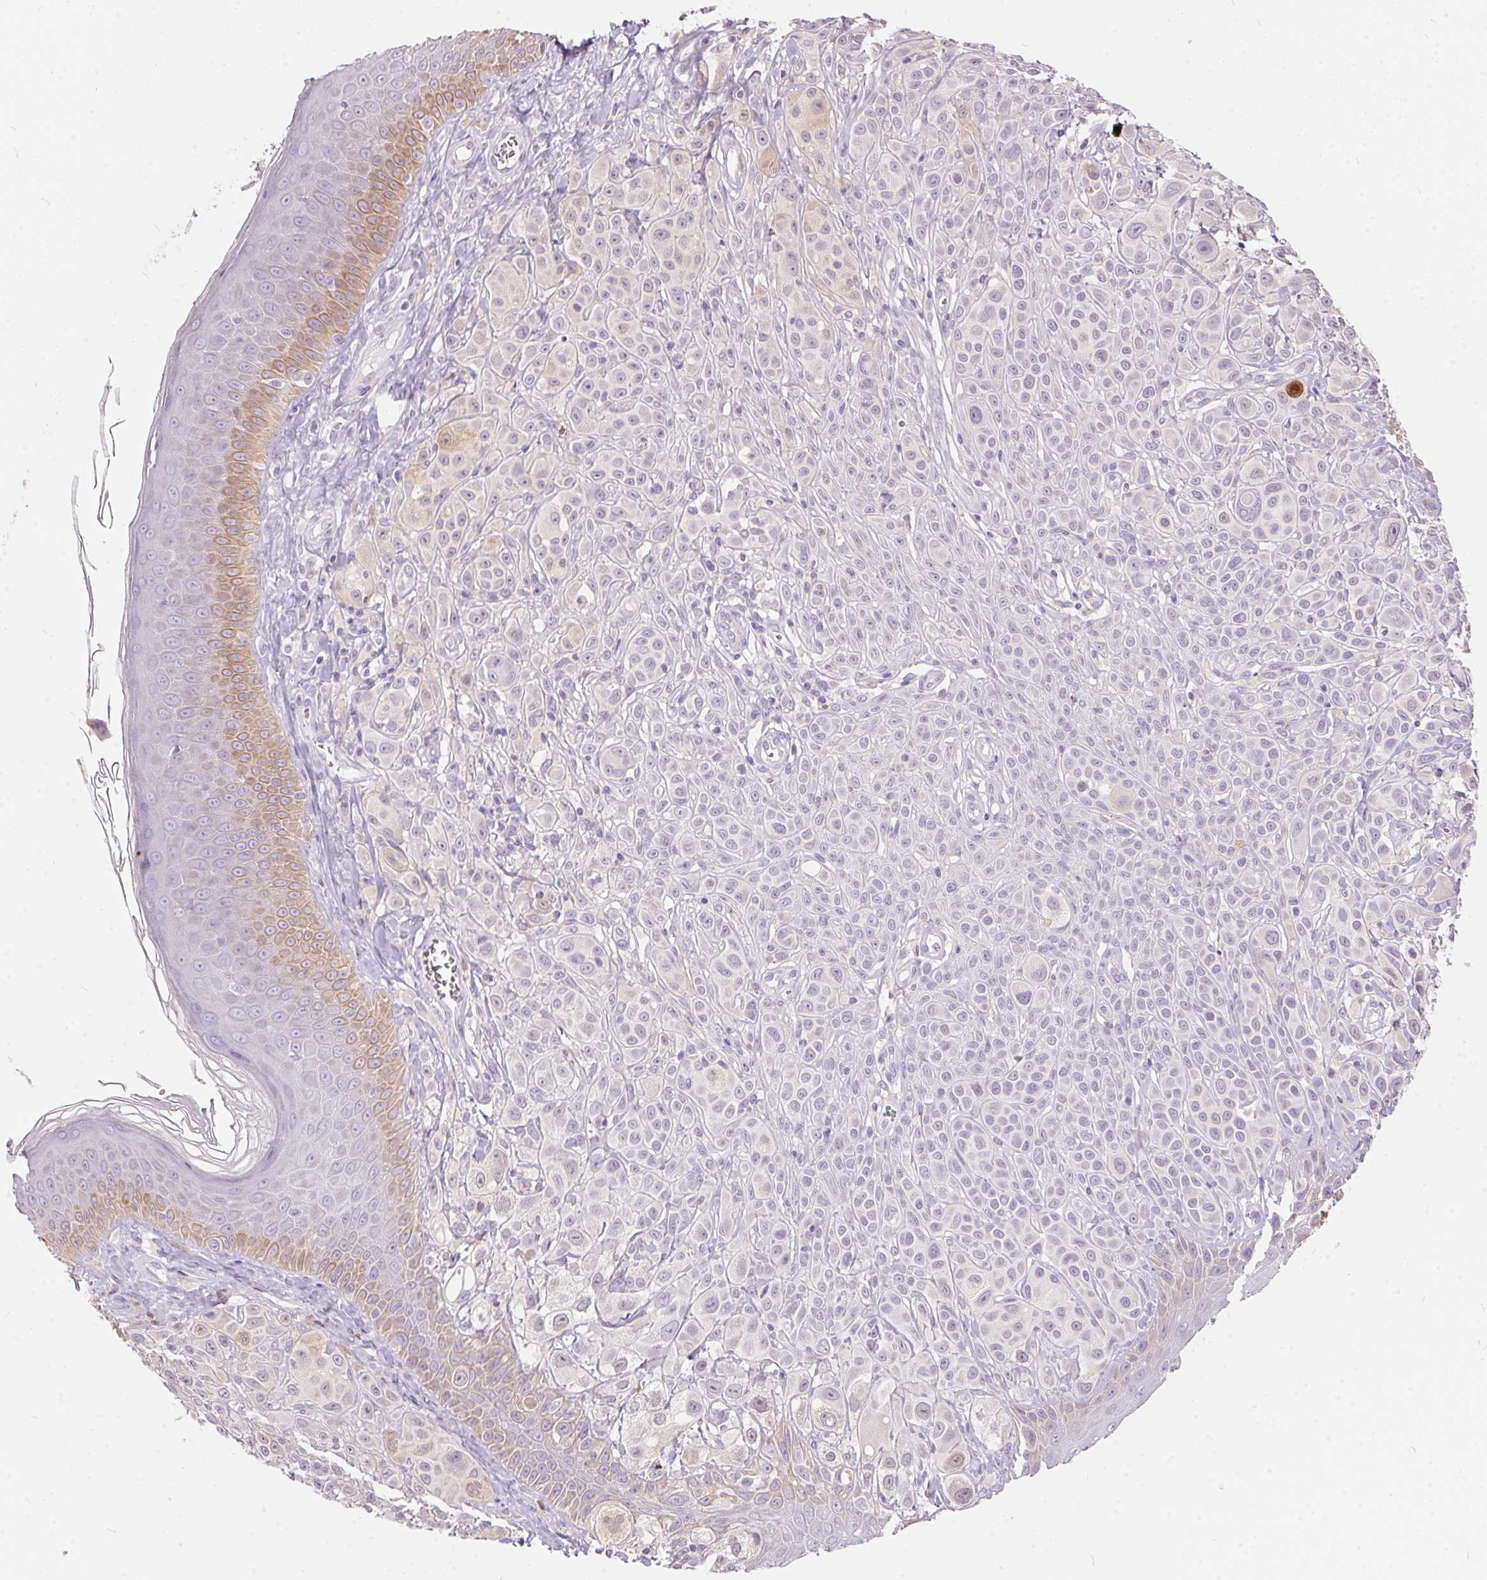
{"staining": {"intensity": "negative", "quantity": "none", "location": "none"}, "tissue": "melanoma", "cell_type": "Tumor cells", "image_type": "cancer", "snomed": [{"axis": "morphology", "description": "Malignant melanoma, NOS"}, {"axis": "topography", "description": "Skin"}], "caption": "Immunohistochemical staining of human malignant melanoma demonstrates no significant expression in tumor cells.", "gene": "SERPINB1", "patient": {"sex": "male", "age": 67}}